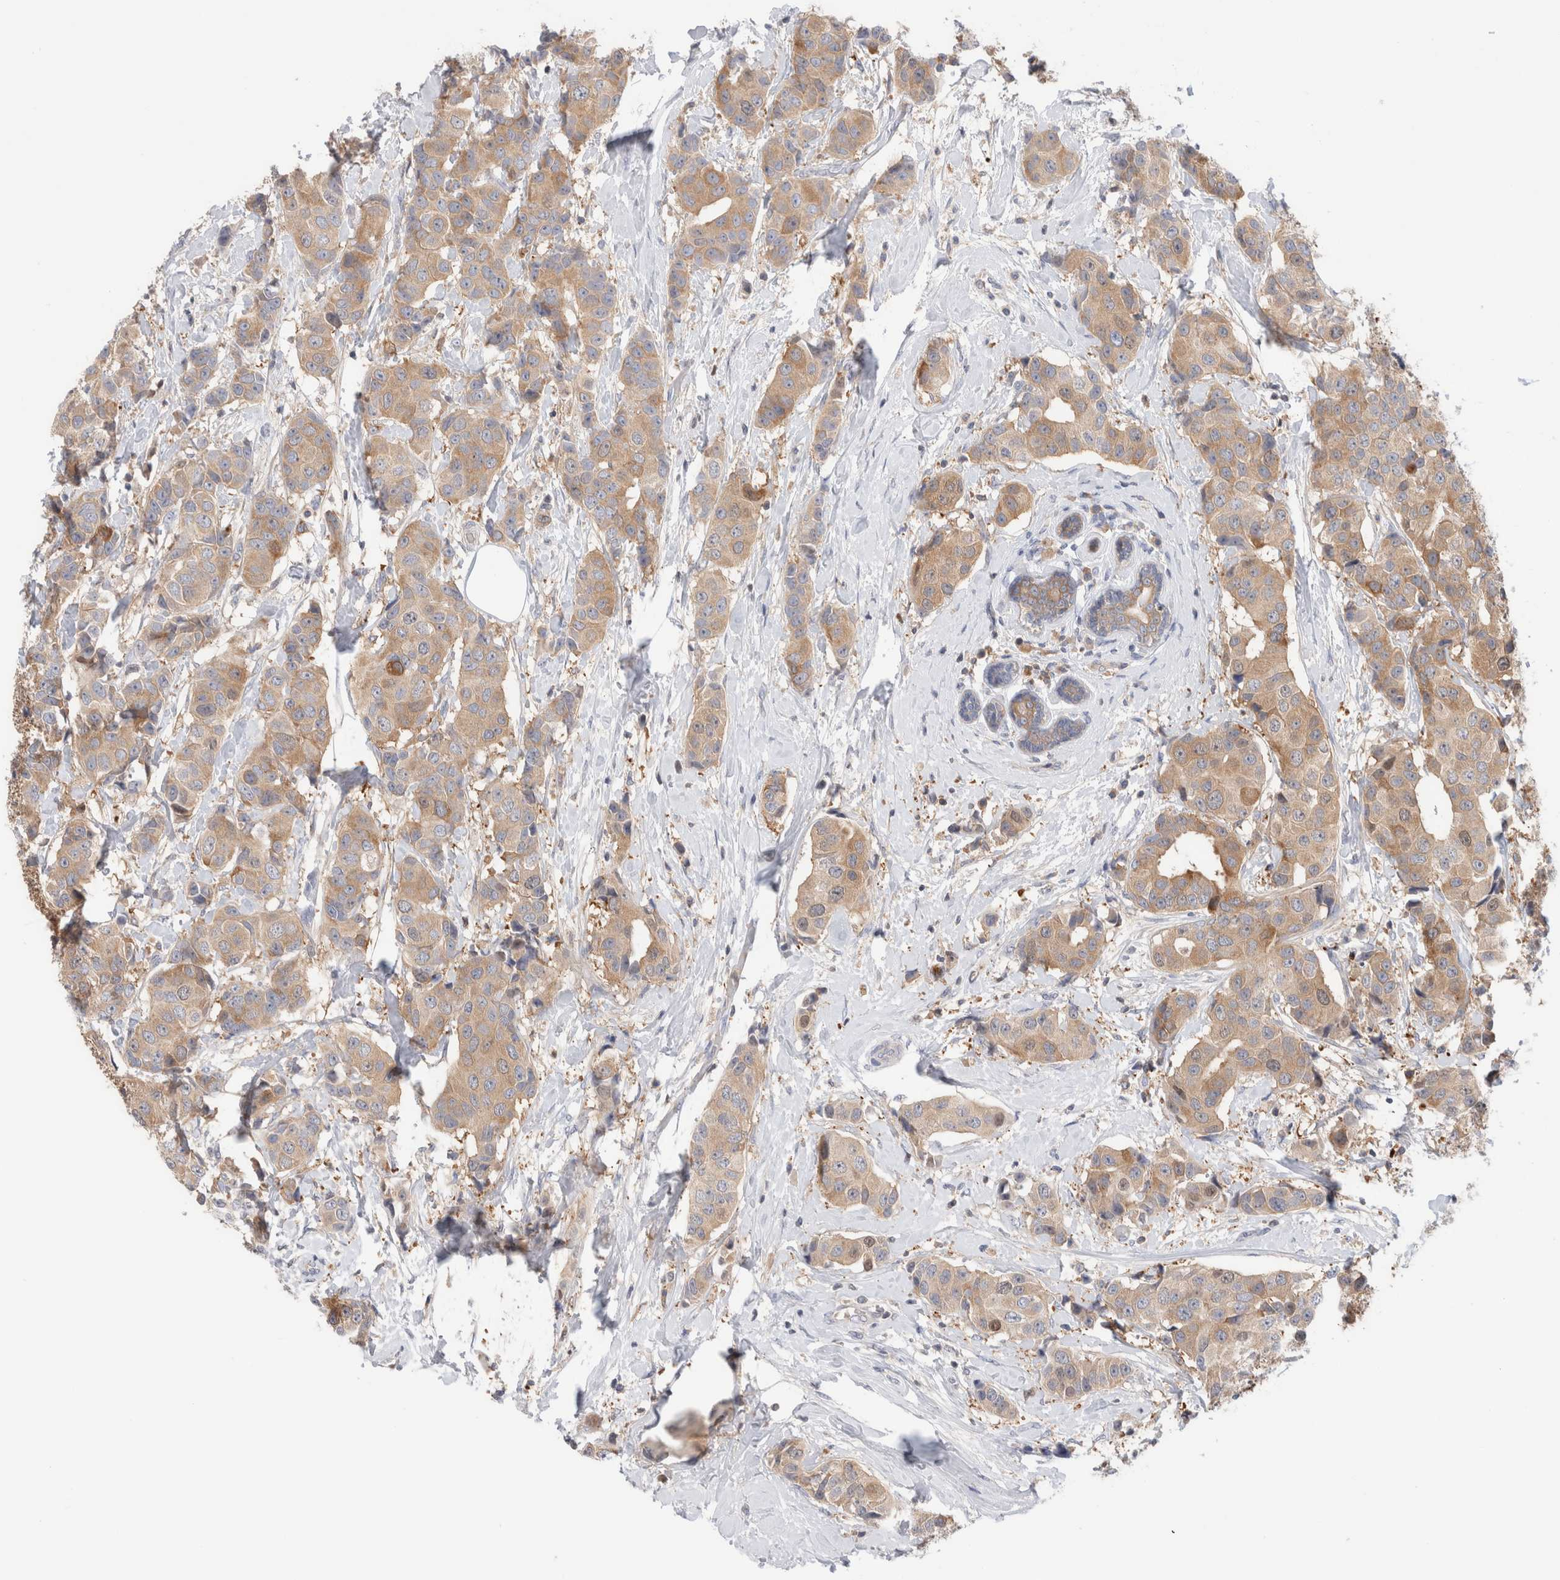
{"staining": {"intensity": "moderate", "quantity": ">75%", "location": "cytoplasmic/membranous,nuclear"}, "tissue": "breast cancer", "cell_type": "Tumor cells", "image_type": "cancer", "snomed": [{"axis": "morphology", "description": "Normal tissue, NOS"}, {"axis": "morphology", "description": "Duct carcinoma"}, {"axis": "topography", "description": "Breast"}], "caption": "This micrograph reveals immunohistochemistry (IHC) staining of breast cancer, with medium moderate cytoplasmic/membranous and nuclear staining in about >75% of tumor cells.", "gene": "KLHL14", "patient": {"sex": "female", "age": 39}}